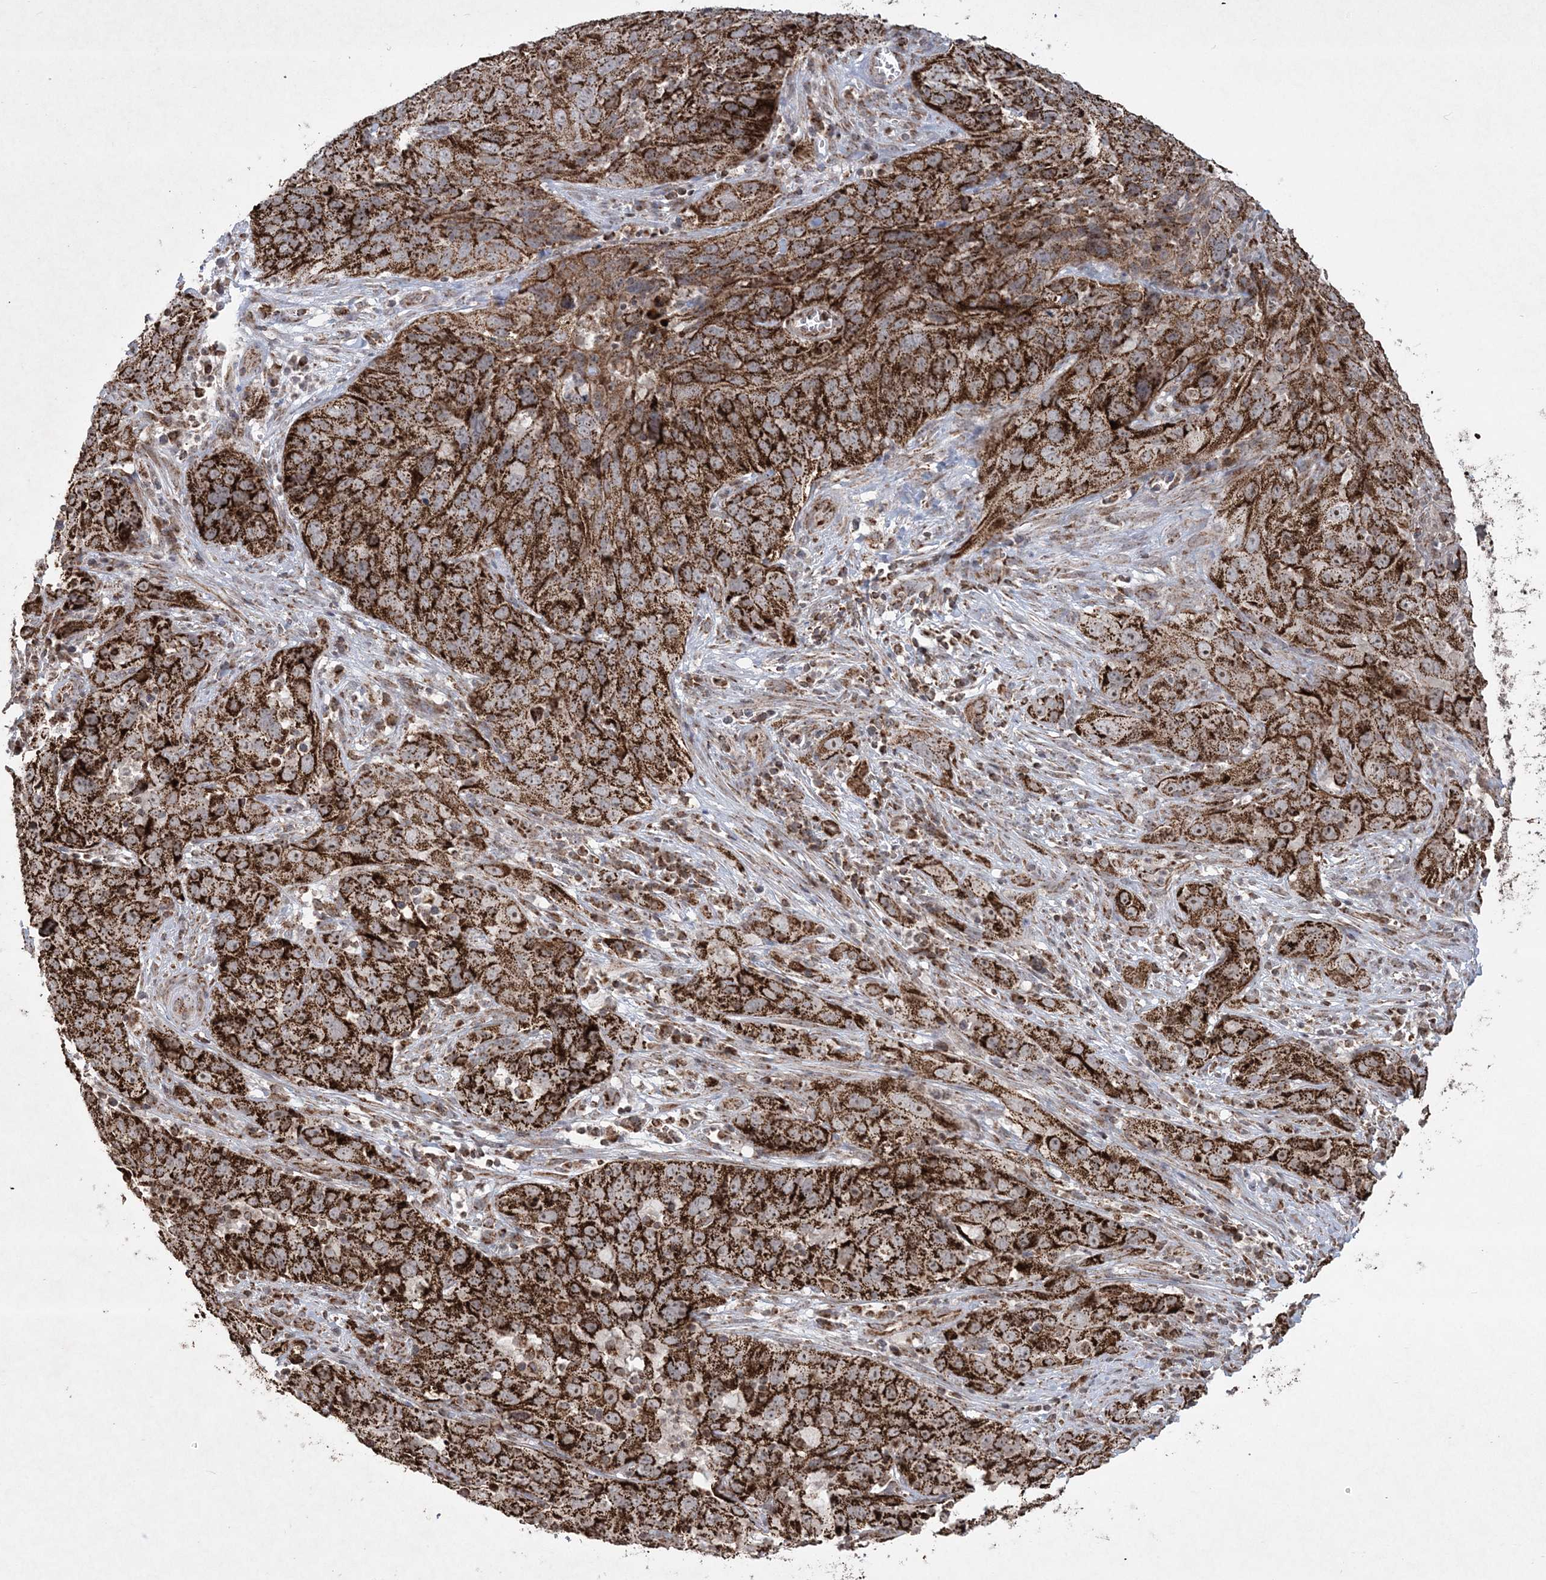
{"staining": {"intensity": "strong", "quantity": ">75%", "location": "cytoplasmic/membranous"}, "tissue": "cervical cancer", "cell_type": "Tumor cells", "image_type": "cancer", "snomed": [{"axis": "morphology", "description": "Squamous cell carcinoma, NOS"}, {"axis": "topography", "description": "Cervix"}], "caption": "Cervical squamous cell carcinoma was stained to show a protein in brown. There is high levels of strong cytoplasmic/membranous staining in about >75% of tumor cells.", "gene": "LRPPRC", "patient": {"sex": "female", "age": 32}}